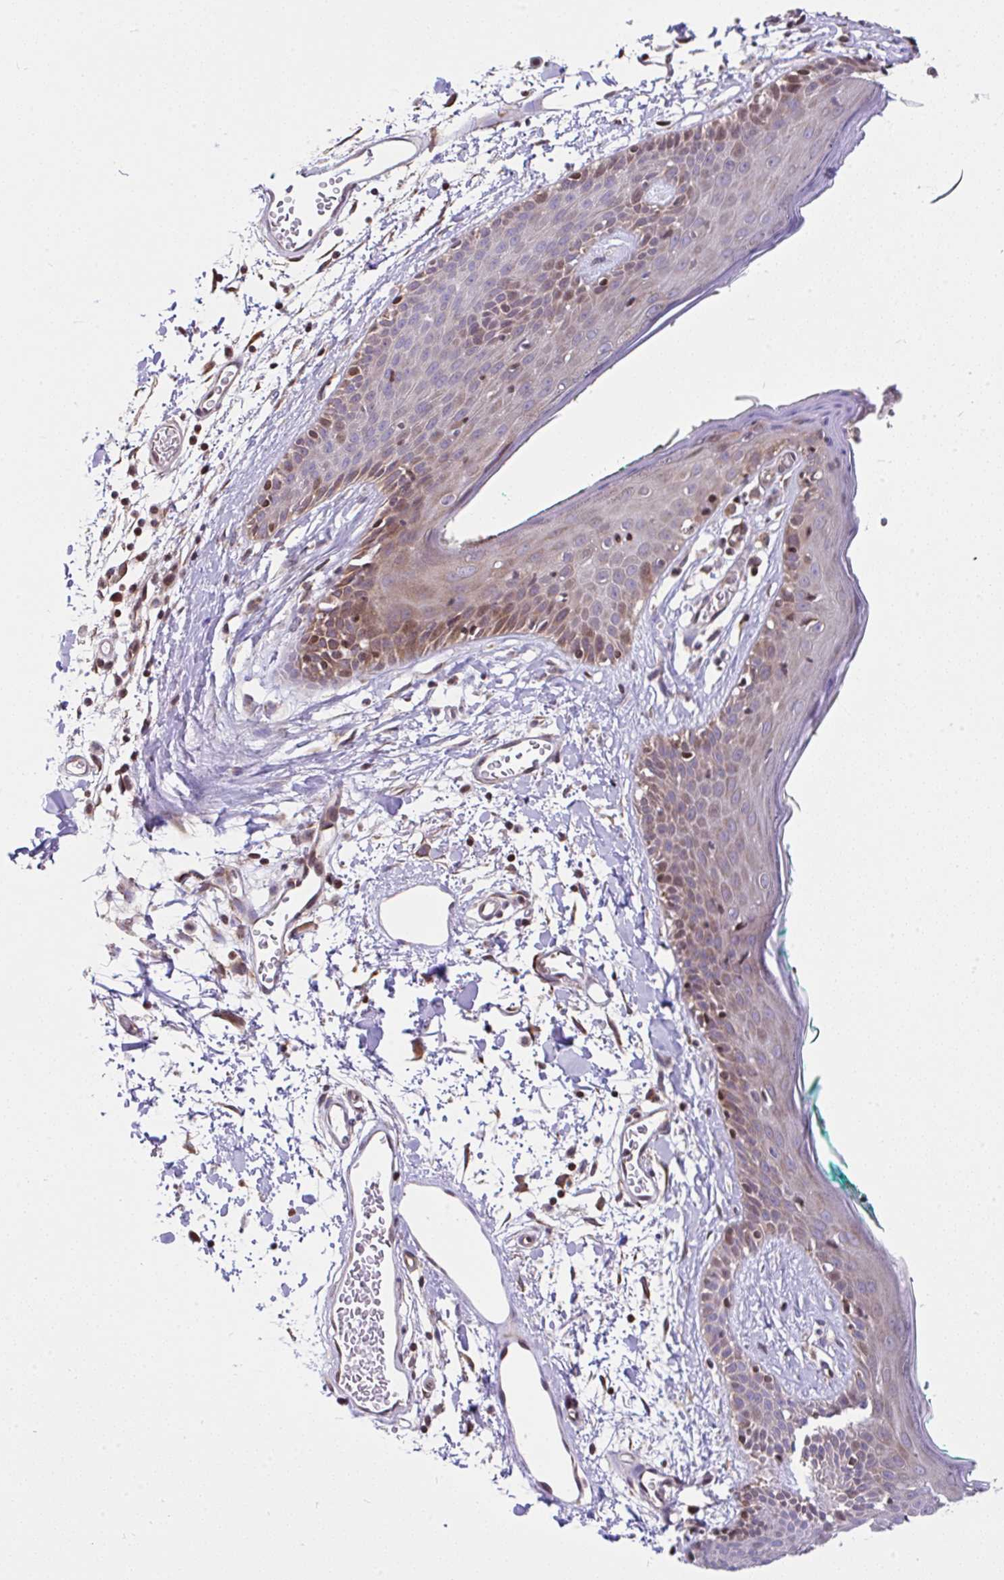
{"staining": {"intensity": "moderate", "quantity": ">75%", "location": "cytoplasmic/membranous"}, "tissue": "skin", "cell_type": "Fibroblasts", "image_type": "normal", "snomed": [{"axis": "morphology", "description": "Normal tissue, NOS"}, {"axis": "topography", "description": "Skin"}], "caption": "Skin stained with DAB (3,3'-diaminobenzidine) immunohistochemistry (IHC) exhibits medium levels of moderate cytoplasmic/membranous staining in approximately >75% of fibroblasts.", "gene": "FIGNL1", "patient": {"sex": "male", "age": 79}}